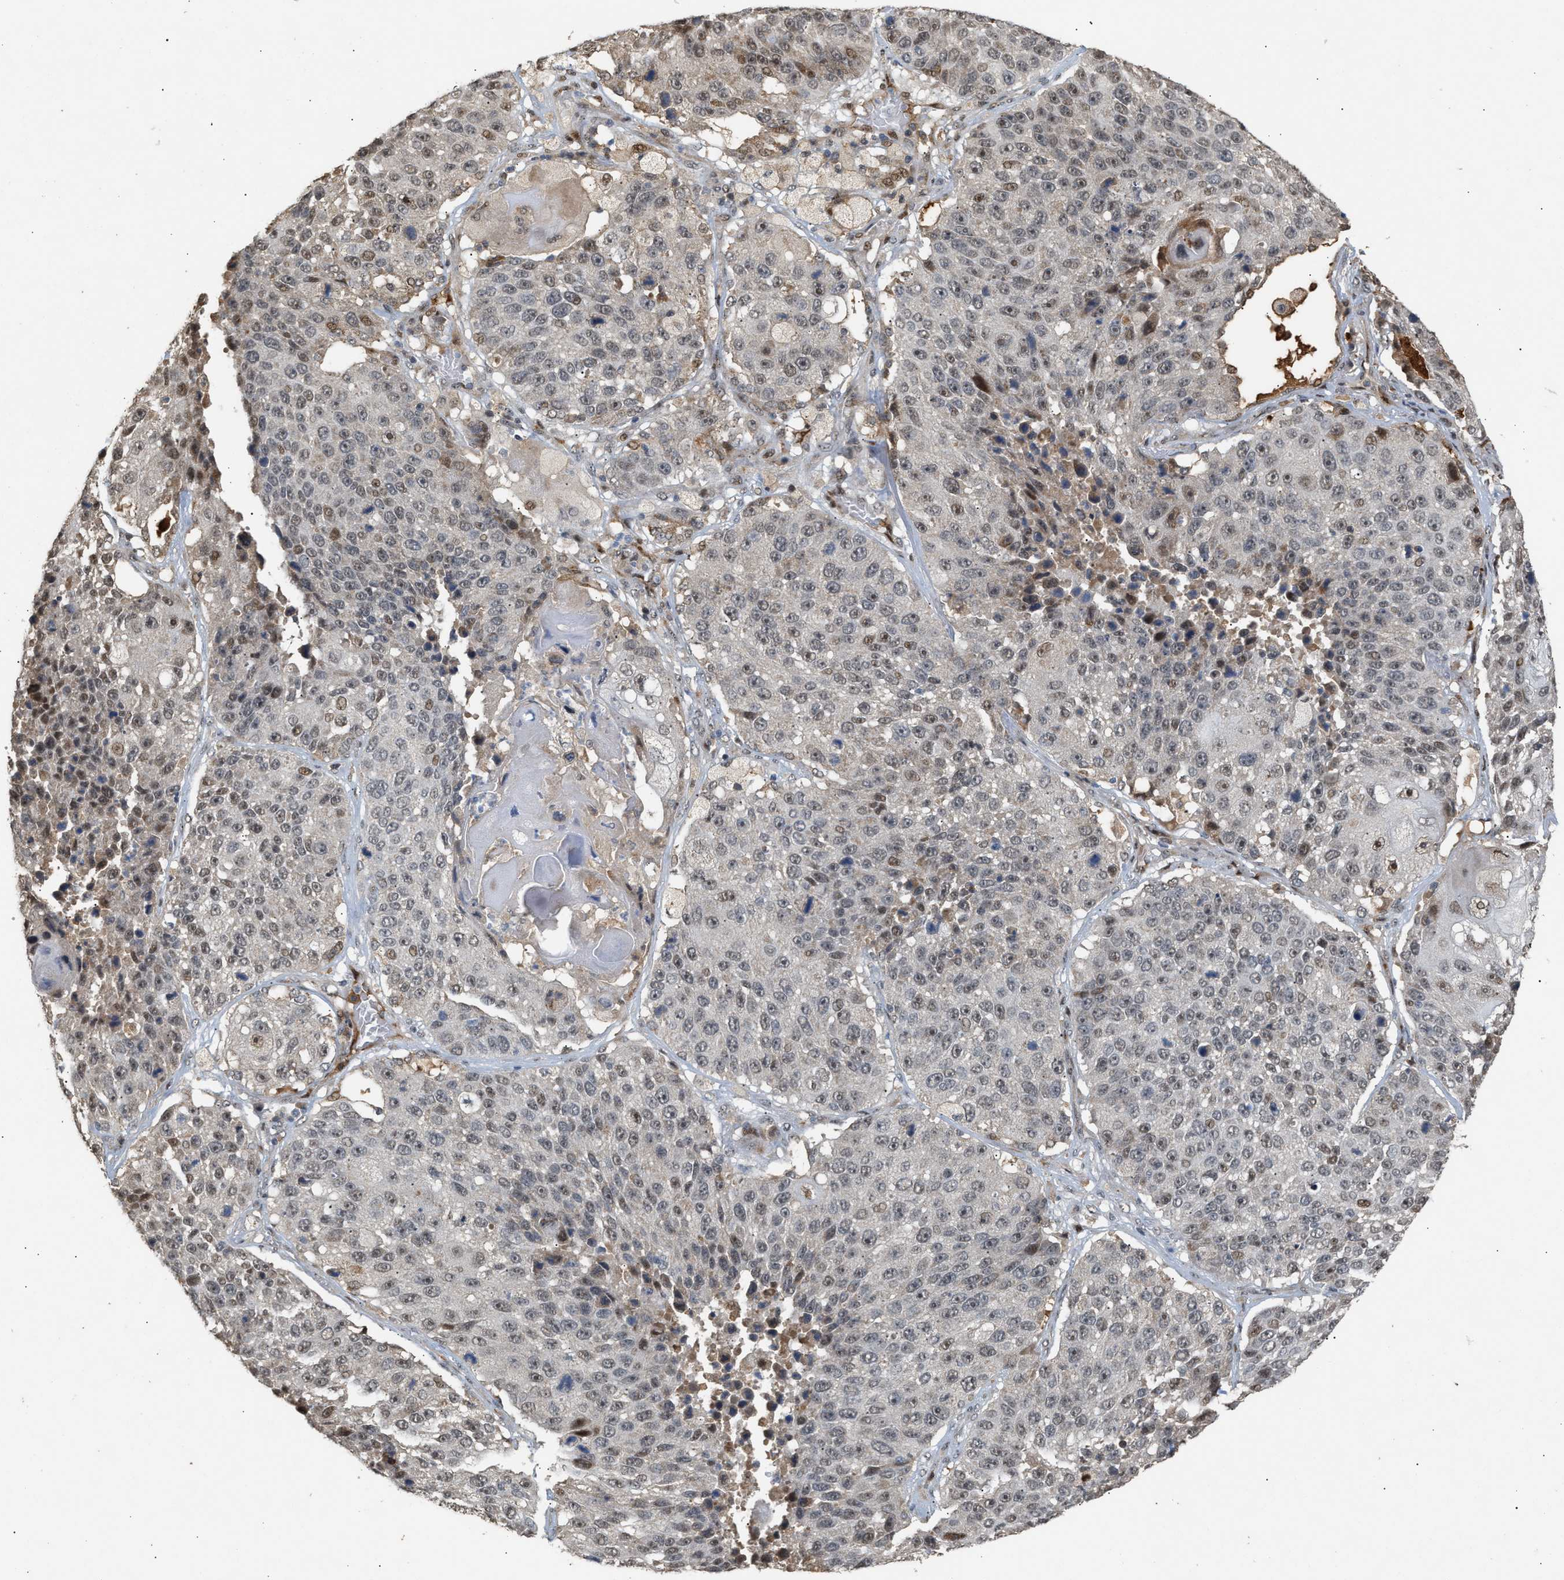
{"staining": {"intensity": "weak", "quantity": "25%-75%", "location": "nuclear"}, "tissue": "lung cancer", "cell_type": "Tumor cells", "image_type": "cancer", "snomed": [{"axis": "morphology", "description": "Squamous cell carcinoma, NOS"}, {"axis": "topography", "description": "Lung"}], "caption": "This histopathology image reveals immunohistochemistry (IHC) staining of lung cancer (squamous cell carcinoma), with low weak nuclear staining in about 25%-75% of tumor cells.", "gene": "ZFAND5", "patient": {"sex": "male", "age": 61}}